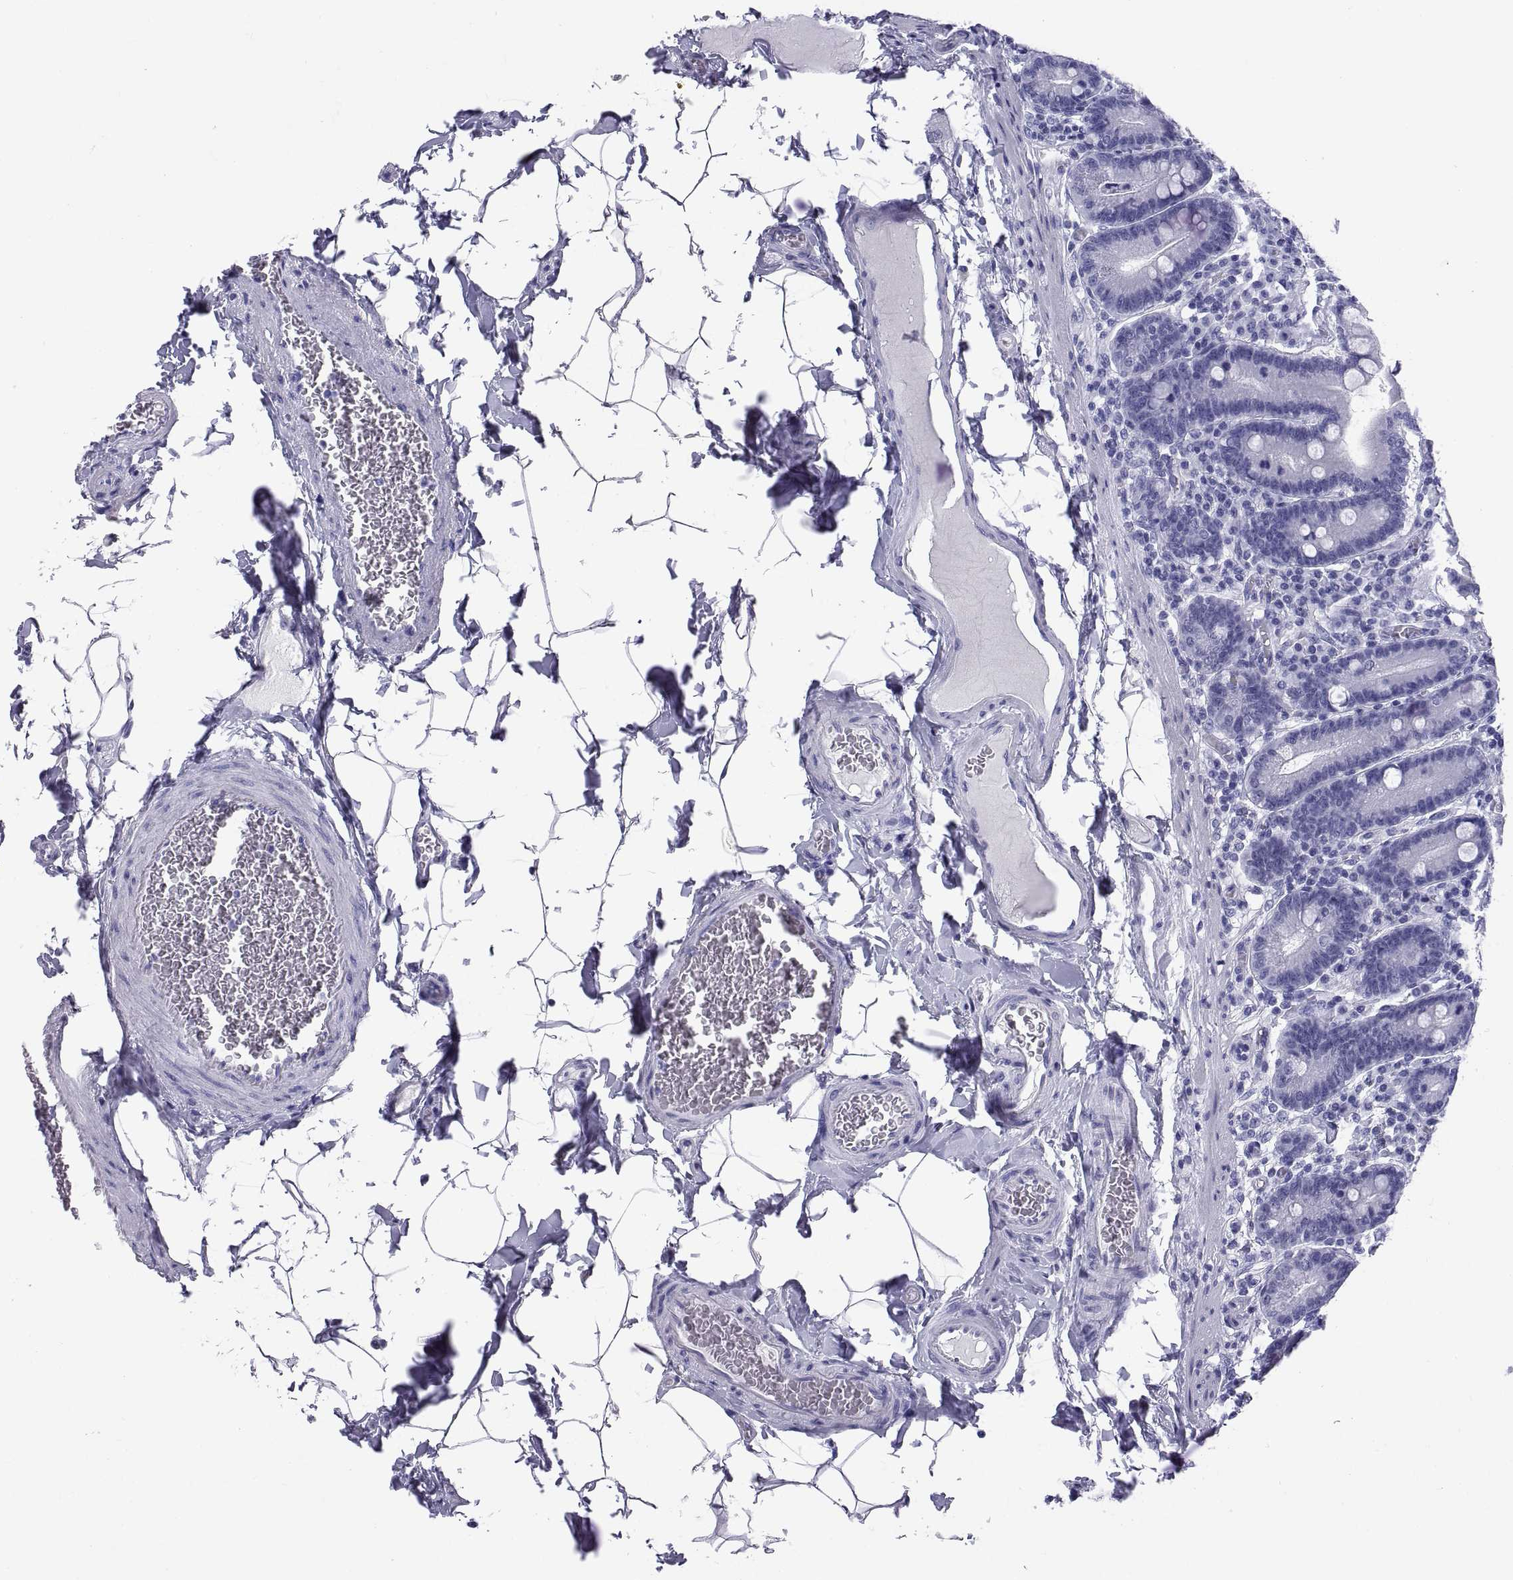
{"staining": {"intensity": "negative", "quantity": "none", "location": "none"}, "tissue": "small intestine", "cell_type": "Glandular cells", "image_type": "normal", "snomed": [{"axis": "morphology", "description": "Normal tissue, NOS"}, {"axis": "topography", "description": "Small intestine"}], "caption": "A high-resolution photomicrograph shows immunohistochemistry staining of normal small intestine, which reveals no significant positivity in glandular cells. (DAB (3,3'-diaminobenzidine) immunohistochemistry visualized using brightfield microscopy, high magnification).", "gene": "CT47A10", "patient": {"sex": "male", "age": 37}}